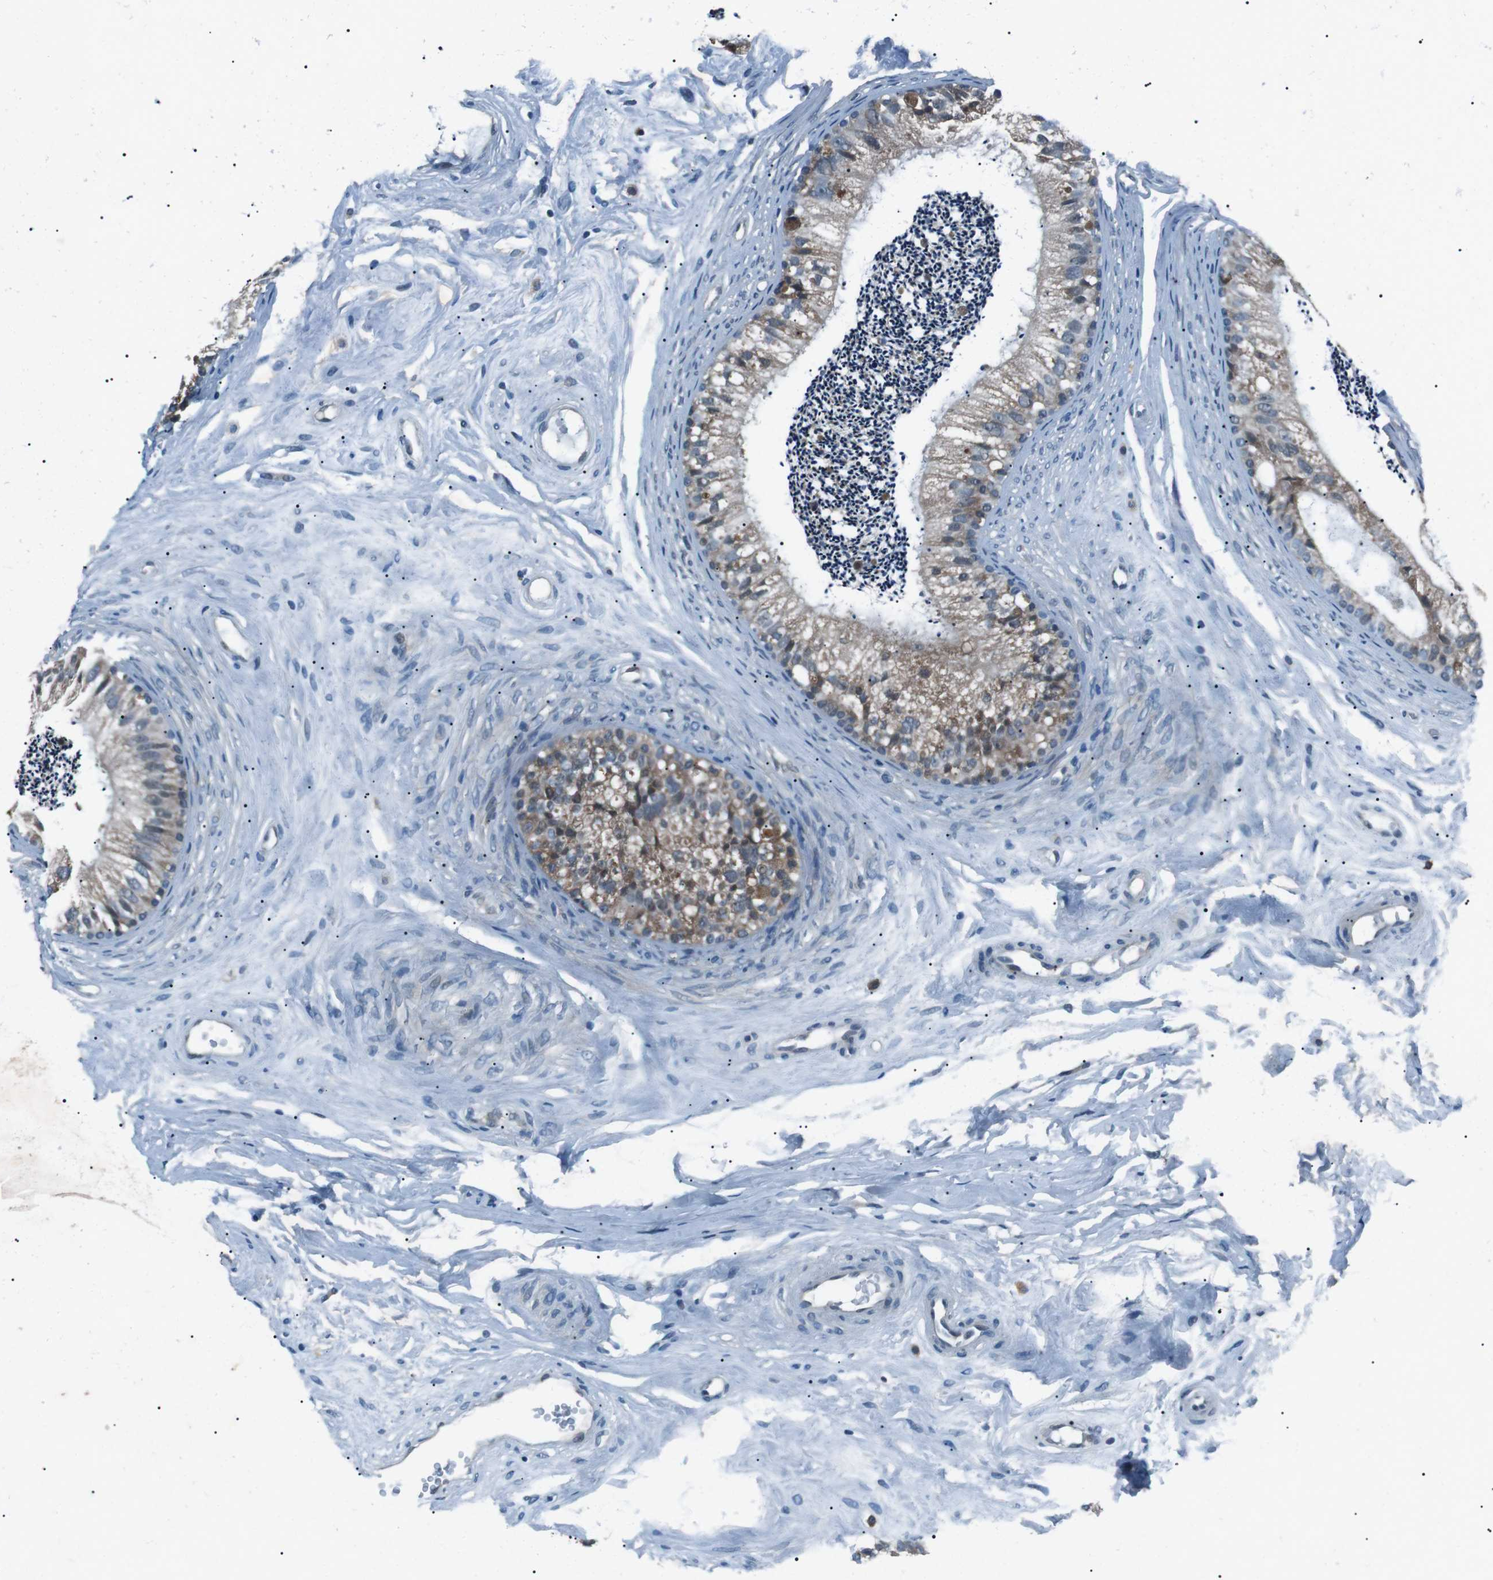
{"staining": {"intensity": "moderate", "quantity": ">75%", "location": "cytoplasmic/membranous"}, "tissue": "epididymis", "cell_type": "Glandular cells", "image_type": "normal", "snomed": [{"axis": "morphology", "description": "Normal tissue, NOS"}, {"axis": "topography", "description": "Epididymis"}], "caption": "Epididymis stained with a brown dye reveals moderate cytoplasmic/membranous positive staining in approximately >75% of glandular cells.", "gene": "LRIG2", "patient": {"sex": "male", "age": 56}}